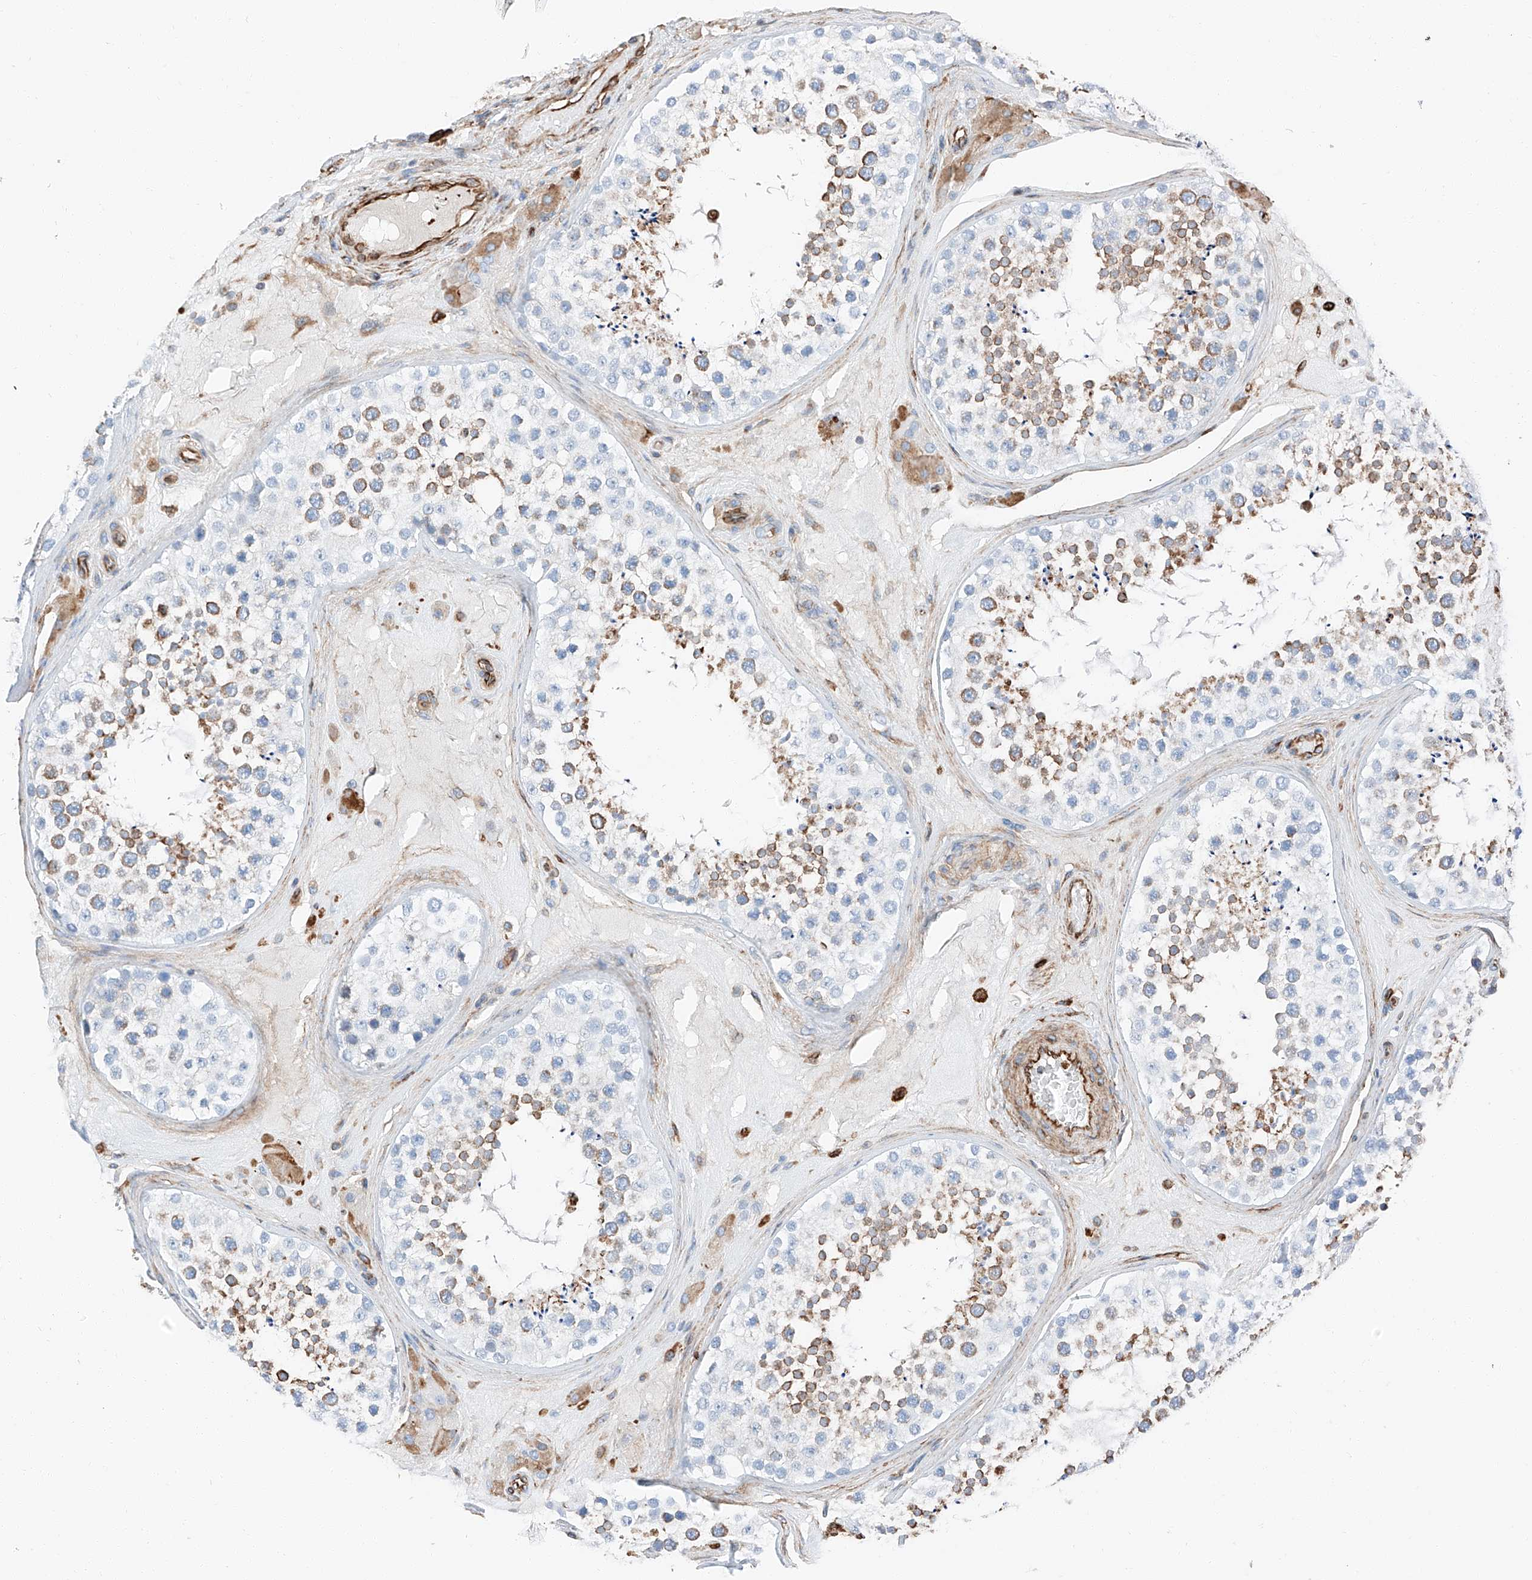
{"staining": {"intensity": "moderate", "quantity": "25%-75%", "location": "cytoplasmic/membranous"}, "tissue": "testis", "cell_type": "Cells in seminiferous ducts", "image_type": "normal", "snomed": [{"axis": "morphology", "description": "Normal tissue, NOS"}, {"axis": "topography", "description": "Testis"}], "caption": "Protein analysis of unremarkable testis reveals moderate cytoplasmic/membranous expression in approximately 25%-75% of cells in seminiferous ducts. The staining is performed using DAB (3,3'-diaminobenzidine) brown chromogen to label protein expression. The nuclei are counter-stained blue using hematoxylin.", "gene": "ZNF804A", "patient": {"sex": "male", "age": 46}}